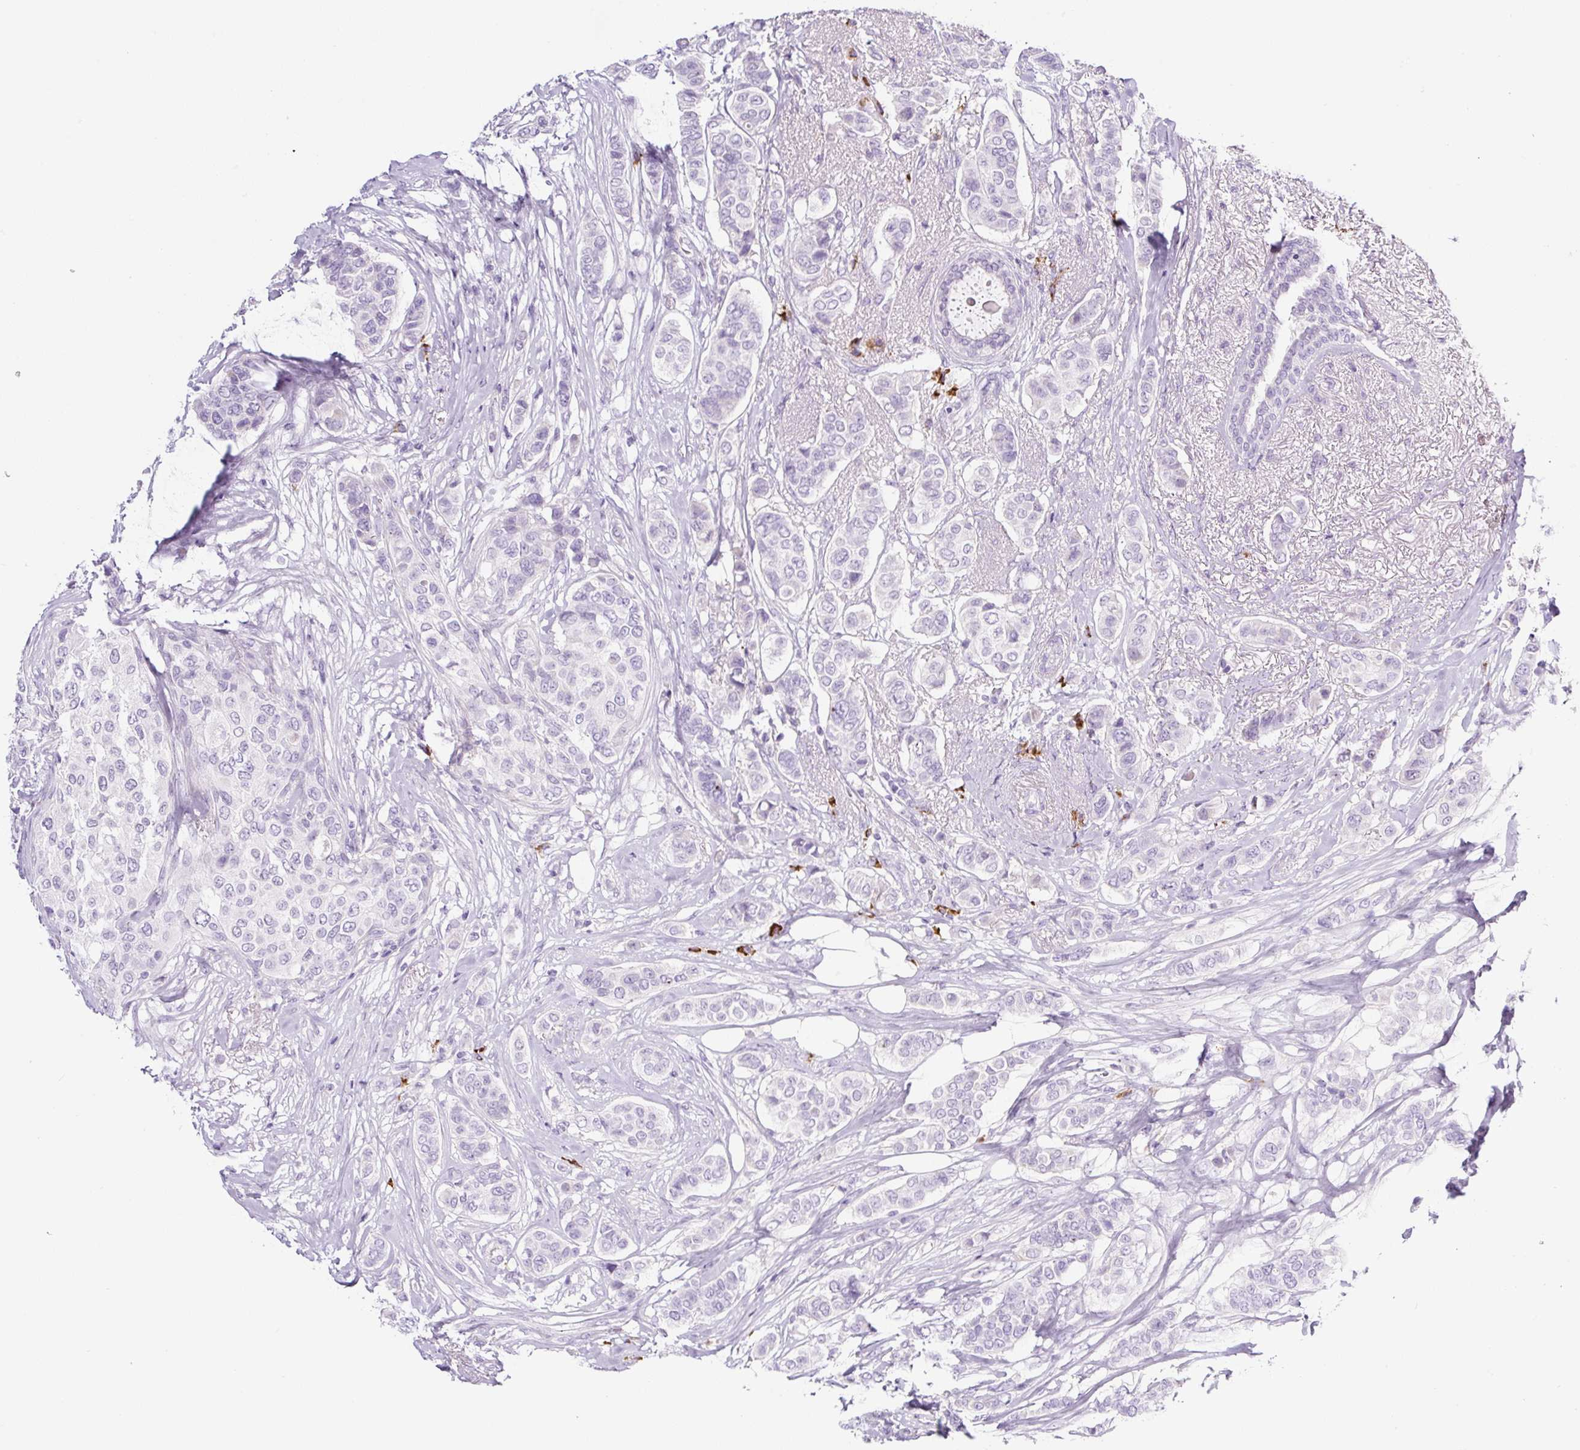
{"staining": {"intensity": "negative", "quantity": "none", "location": "none"}, "tissue": "breast cancer", "cell_type": "Tumor cells", "image_type": "cancer", "snomed": [{"axis": "morphology", "description": "Lobular carcinoma"}, {"axis": "topography", "description": "Breast"}], "caption": "Immunohistochemistry (IHC) image of neoplastic tissue: breast cancer (lobular carcinoma) stained with DAB shows no significant protein staining in tumor cells.", "gene": "RNF212B", "patient": {"sex": "female", "age": 51}}